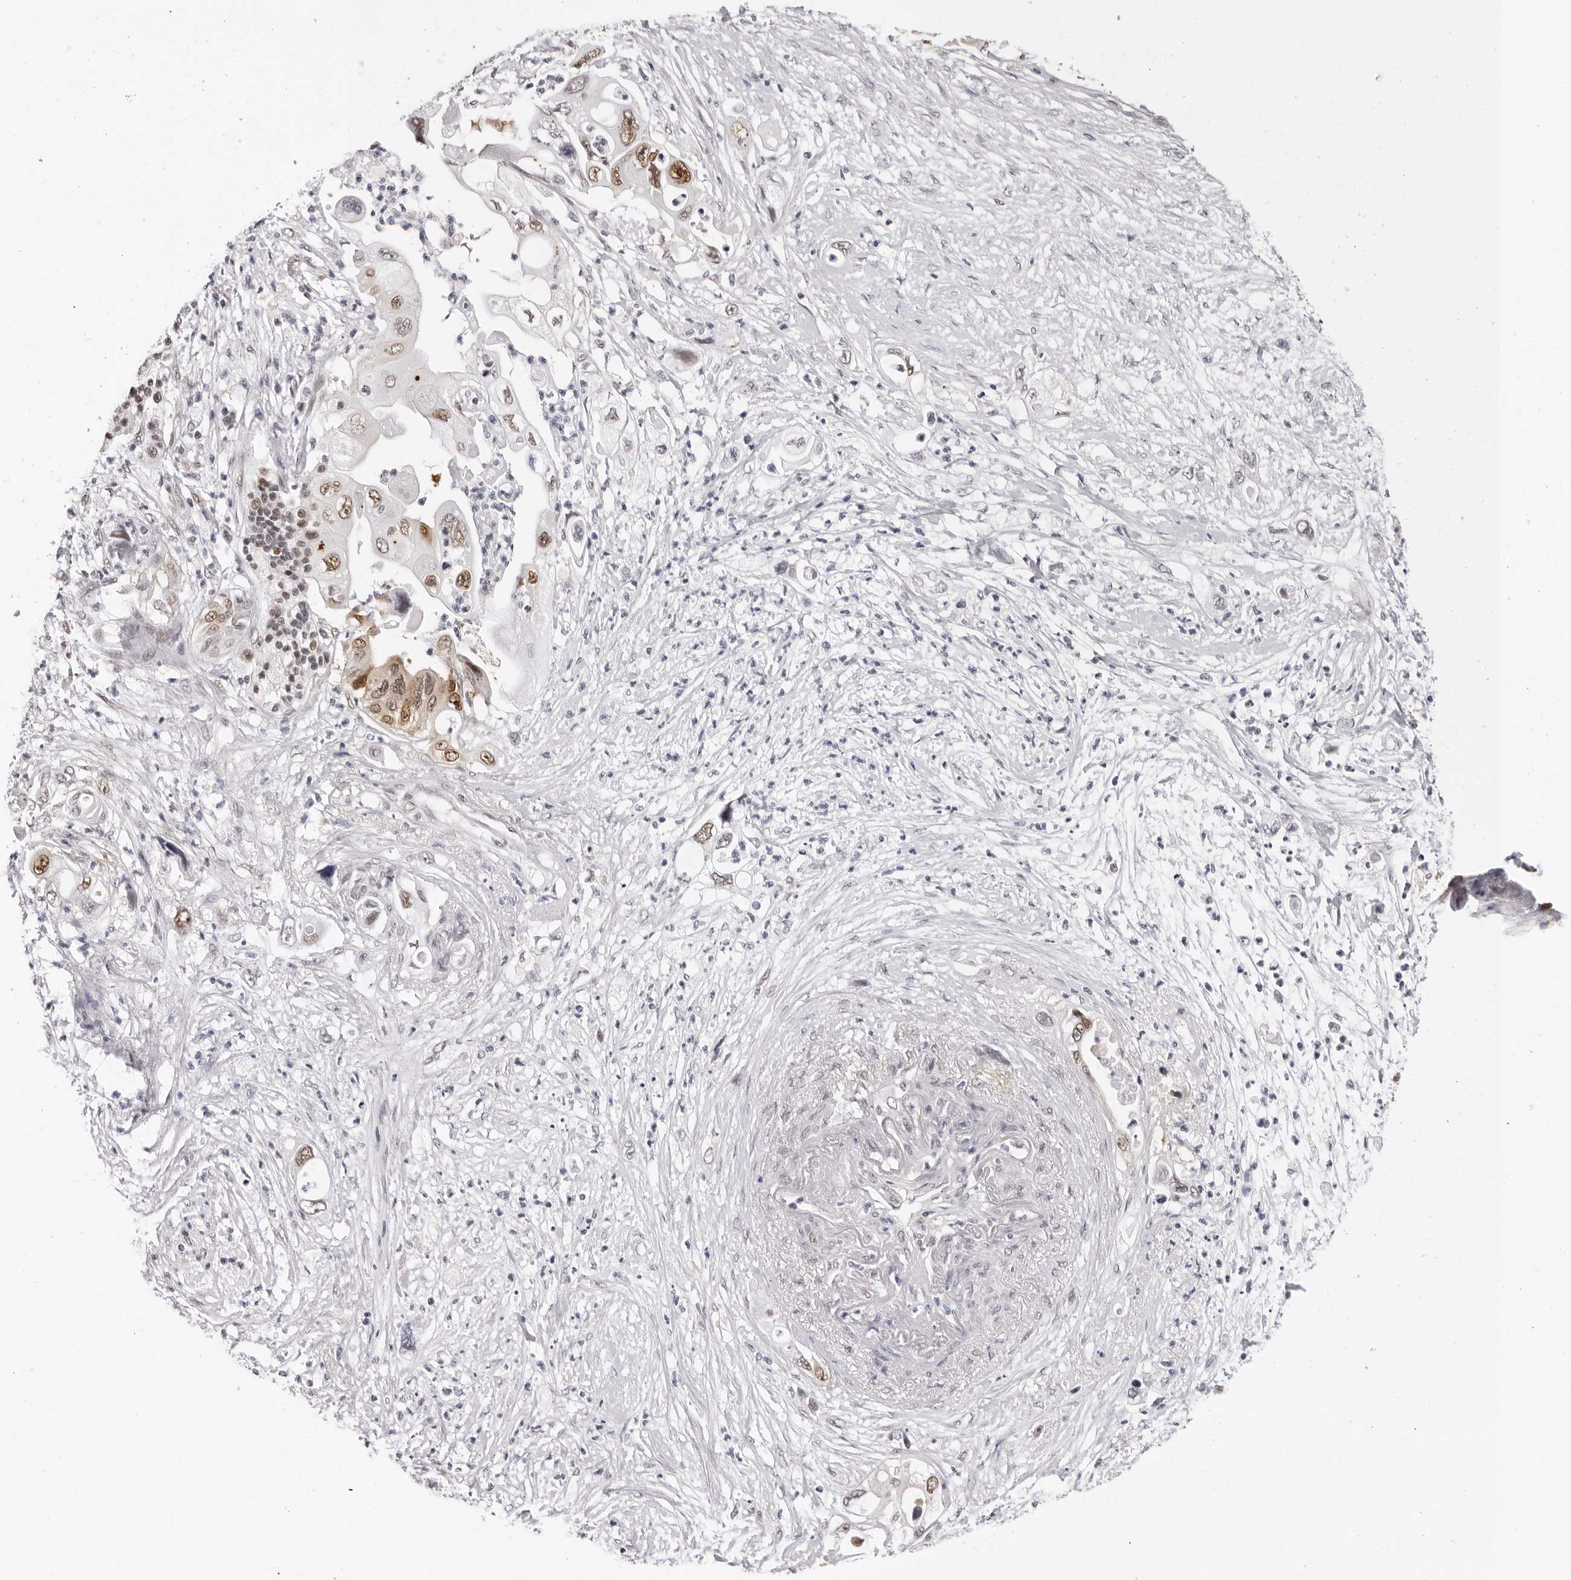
{"staining": {"intensity": "moderate", "quantity": ">75%", "location": "nuclear"}, "tissue": "pancreatic cancer", "cell_type": "Tumor cells", "image_type": "cancer", "snomed": [{"axis": "morphology", "description": "Adenocarcinoma, NOS"}, {"axis": "topography", "description": "Pancreas"}], "caption": "There is medium levels of moderate nuclear positivity in tumor cells of pancreatic adenocarcinoma, as demonstrated by immunohistochemical staining (brown color).", "gene": "WDR77", "patient": {"sex": "male", "age": 66}}